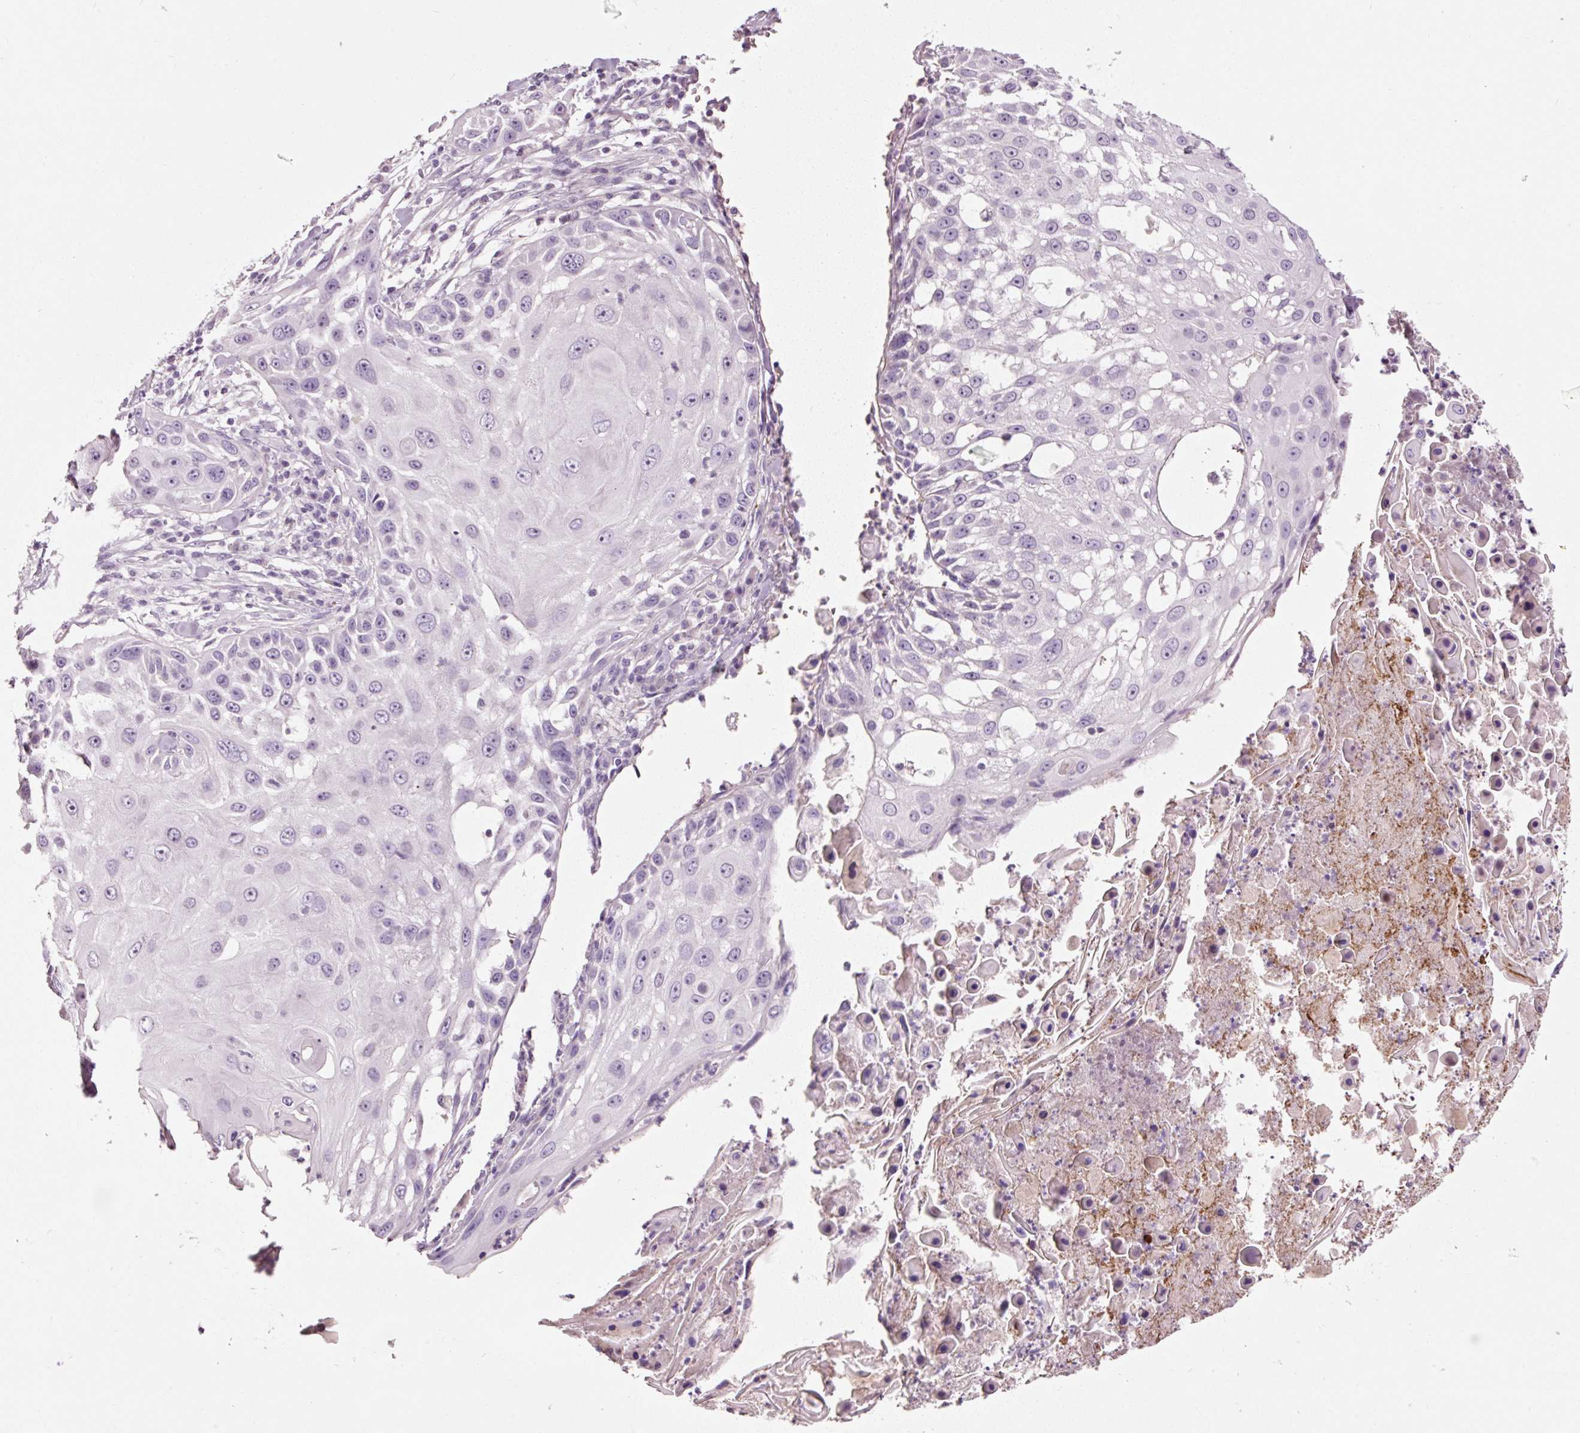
{"staining": {"intensity": "negative", "quantity": "none", "location": "none"}, "tissue": "skin cancer", "cell_type": "Tumor cells", "image_type": "cancer", "snomed": [{"axis": "morphology", "description": "Squamous cell carcinoma, NOS"}, {"axis": "topography", "description": "Skin"}], "caption": "There is no significant positivity in tumor cells of skin squamous cell carcinoma.", "gene": "MUC5AC", "patient": {"sex": "female", "age": 44}}